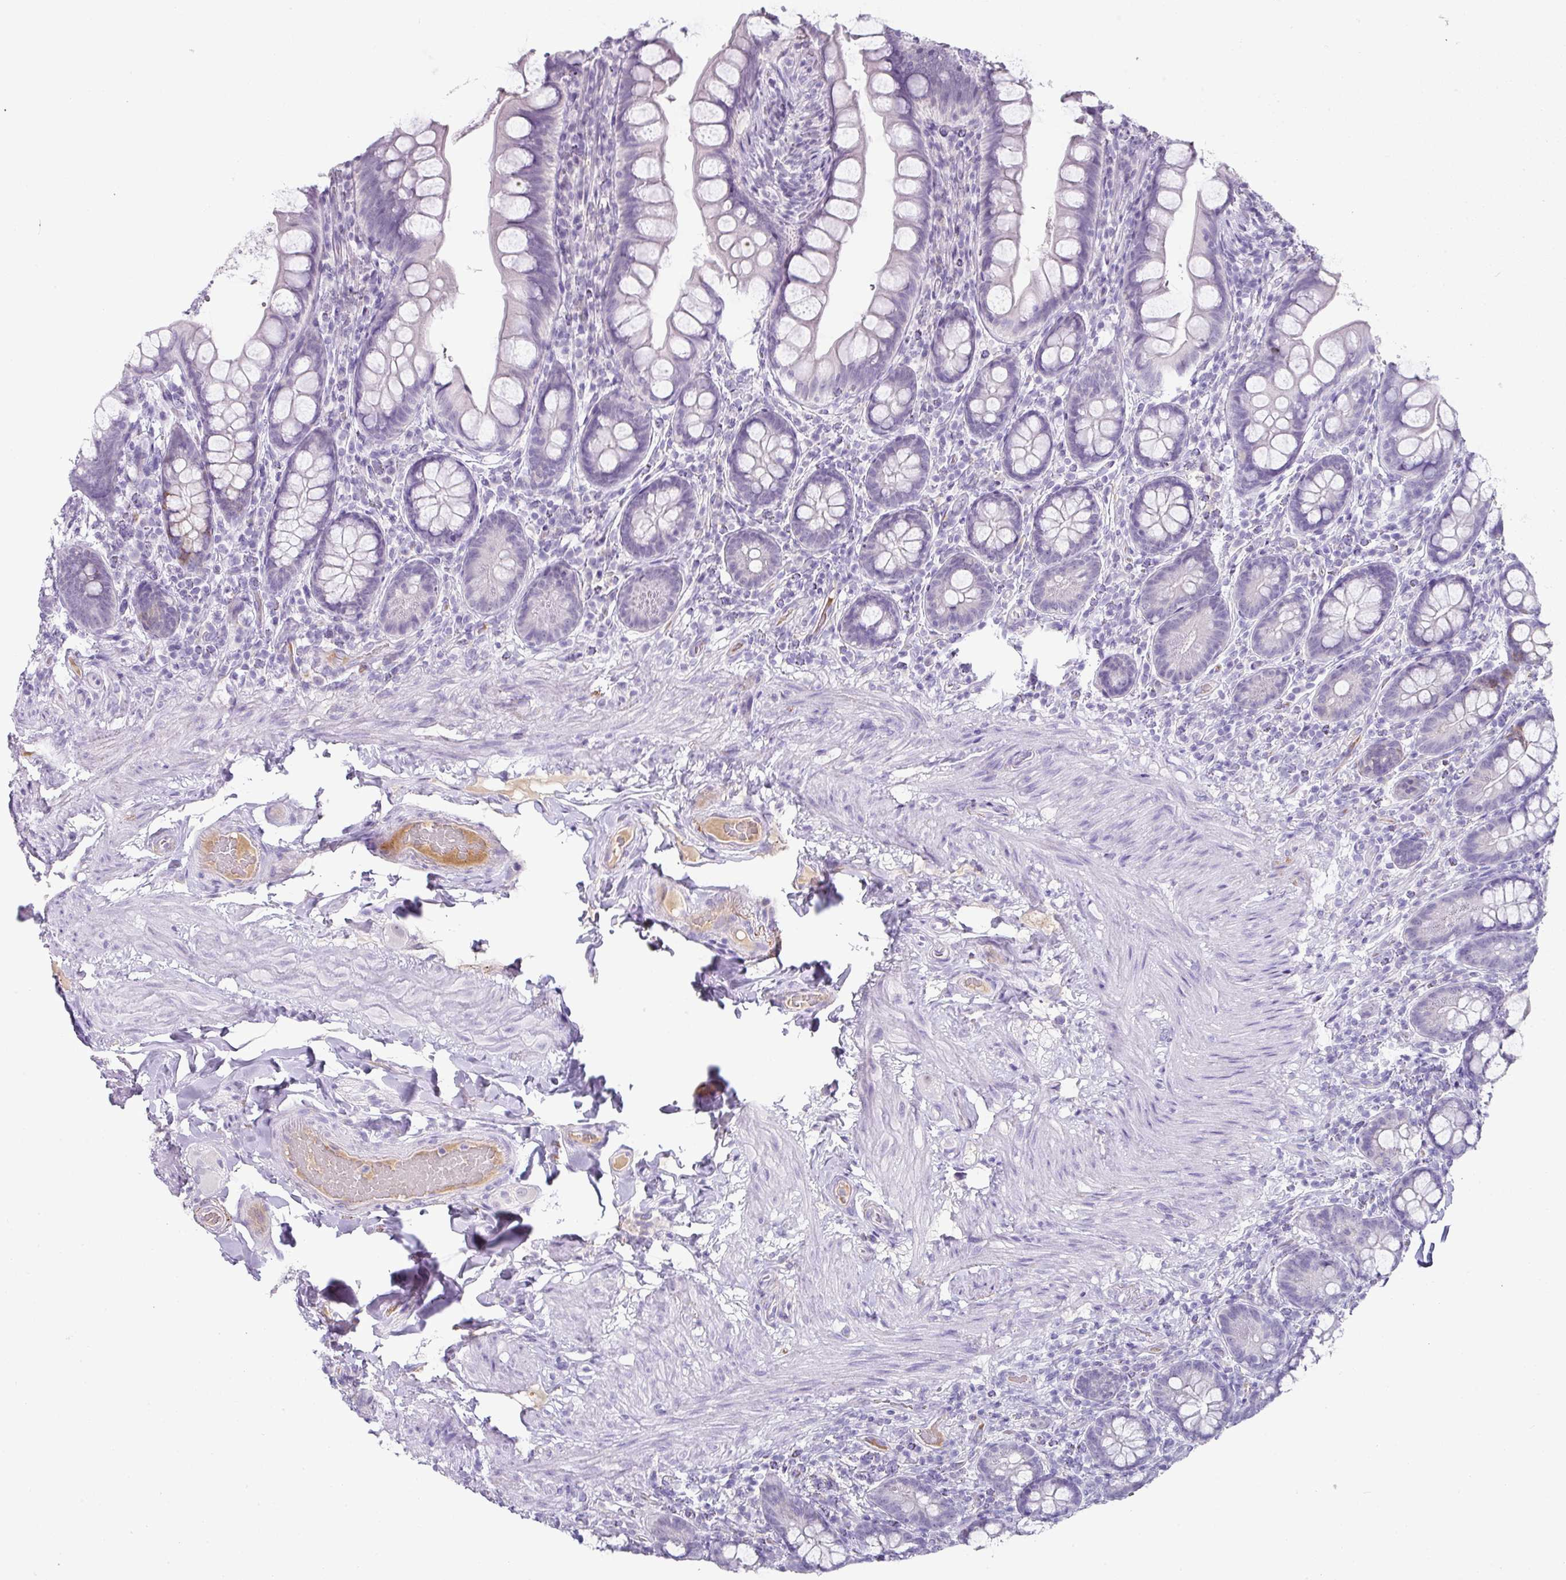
{"staining": {"intensity": "negative", "quantity": "none", "location": "none"}, "tissue": "small intestine", "cell_type": "Glandular cells", "image_type": "normal", "snomed": [{"axis": "morphology", "description": "Normal tissue, NOS"}, {"axis": "topography", "description": "Small intestine"}], "caption": "The histopathology image demonstrates no significant staining in glandular cells of small intestine.", "gene": "FGF17", "patient": {"sex": "male", "age": 70}}